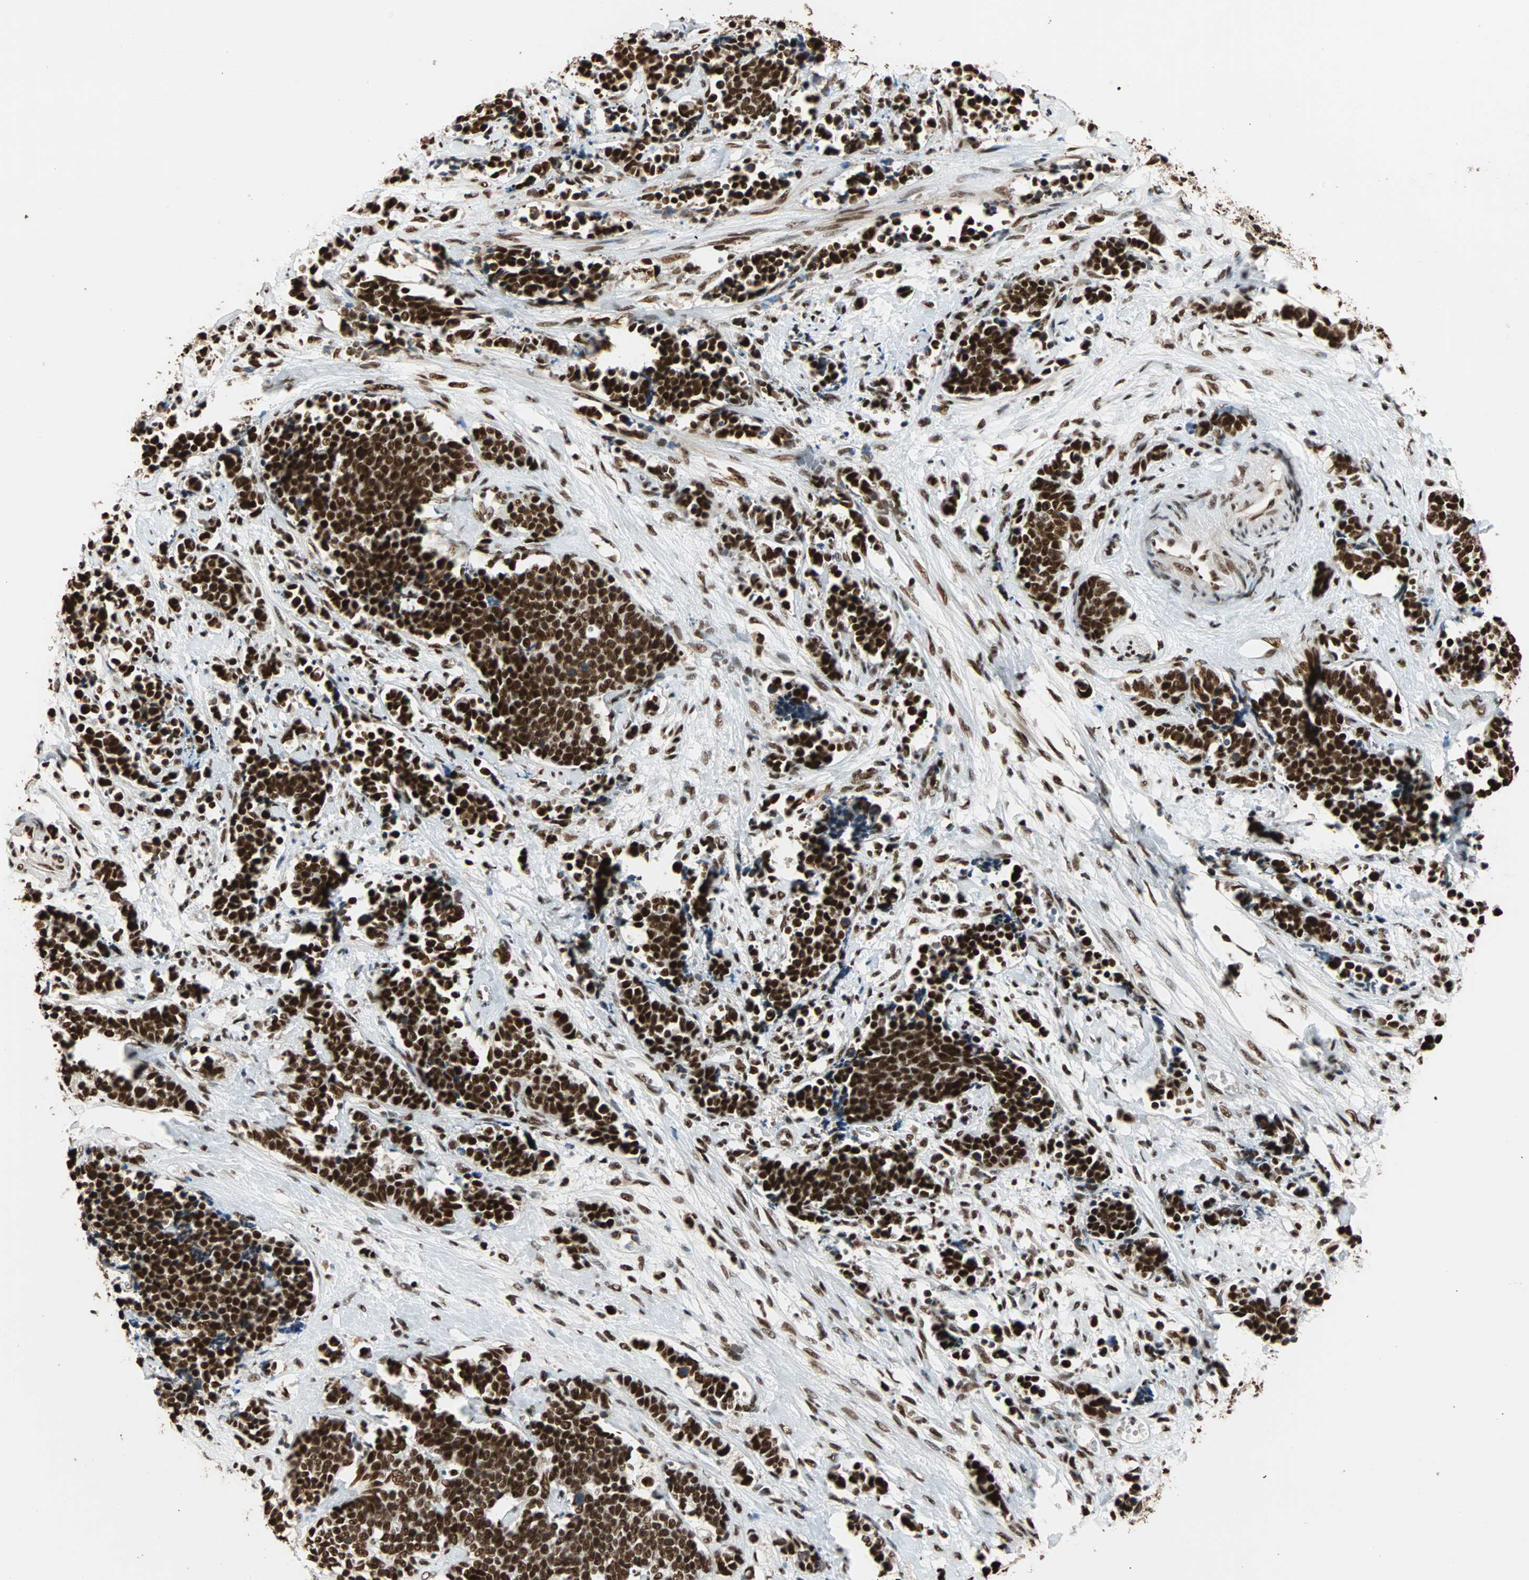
{"staining": {"intensity": "strong", "quantity": ">75%", "location": "nuclear"}, "tissue": "cervical cancer", "cell_type": "Tumor cells", "image_type": "cancer", "snomed": [{"axis": "morphology", "description": "Squamous cell carcinoma, NOS"}, {"axis": "topography", "description": "Cervix"}], "caption": "Human cervical squamous cell carcinoma stained with a brown dye demonstrates strong nuclear positive expression in approximately >75% of tumor cells.", "gene": "ILF2", "patient": {"sex": "female", "age": 35}}